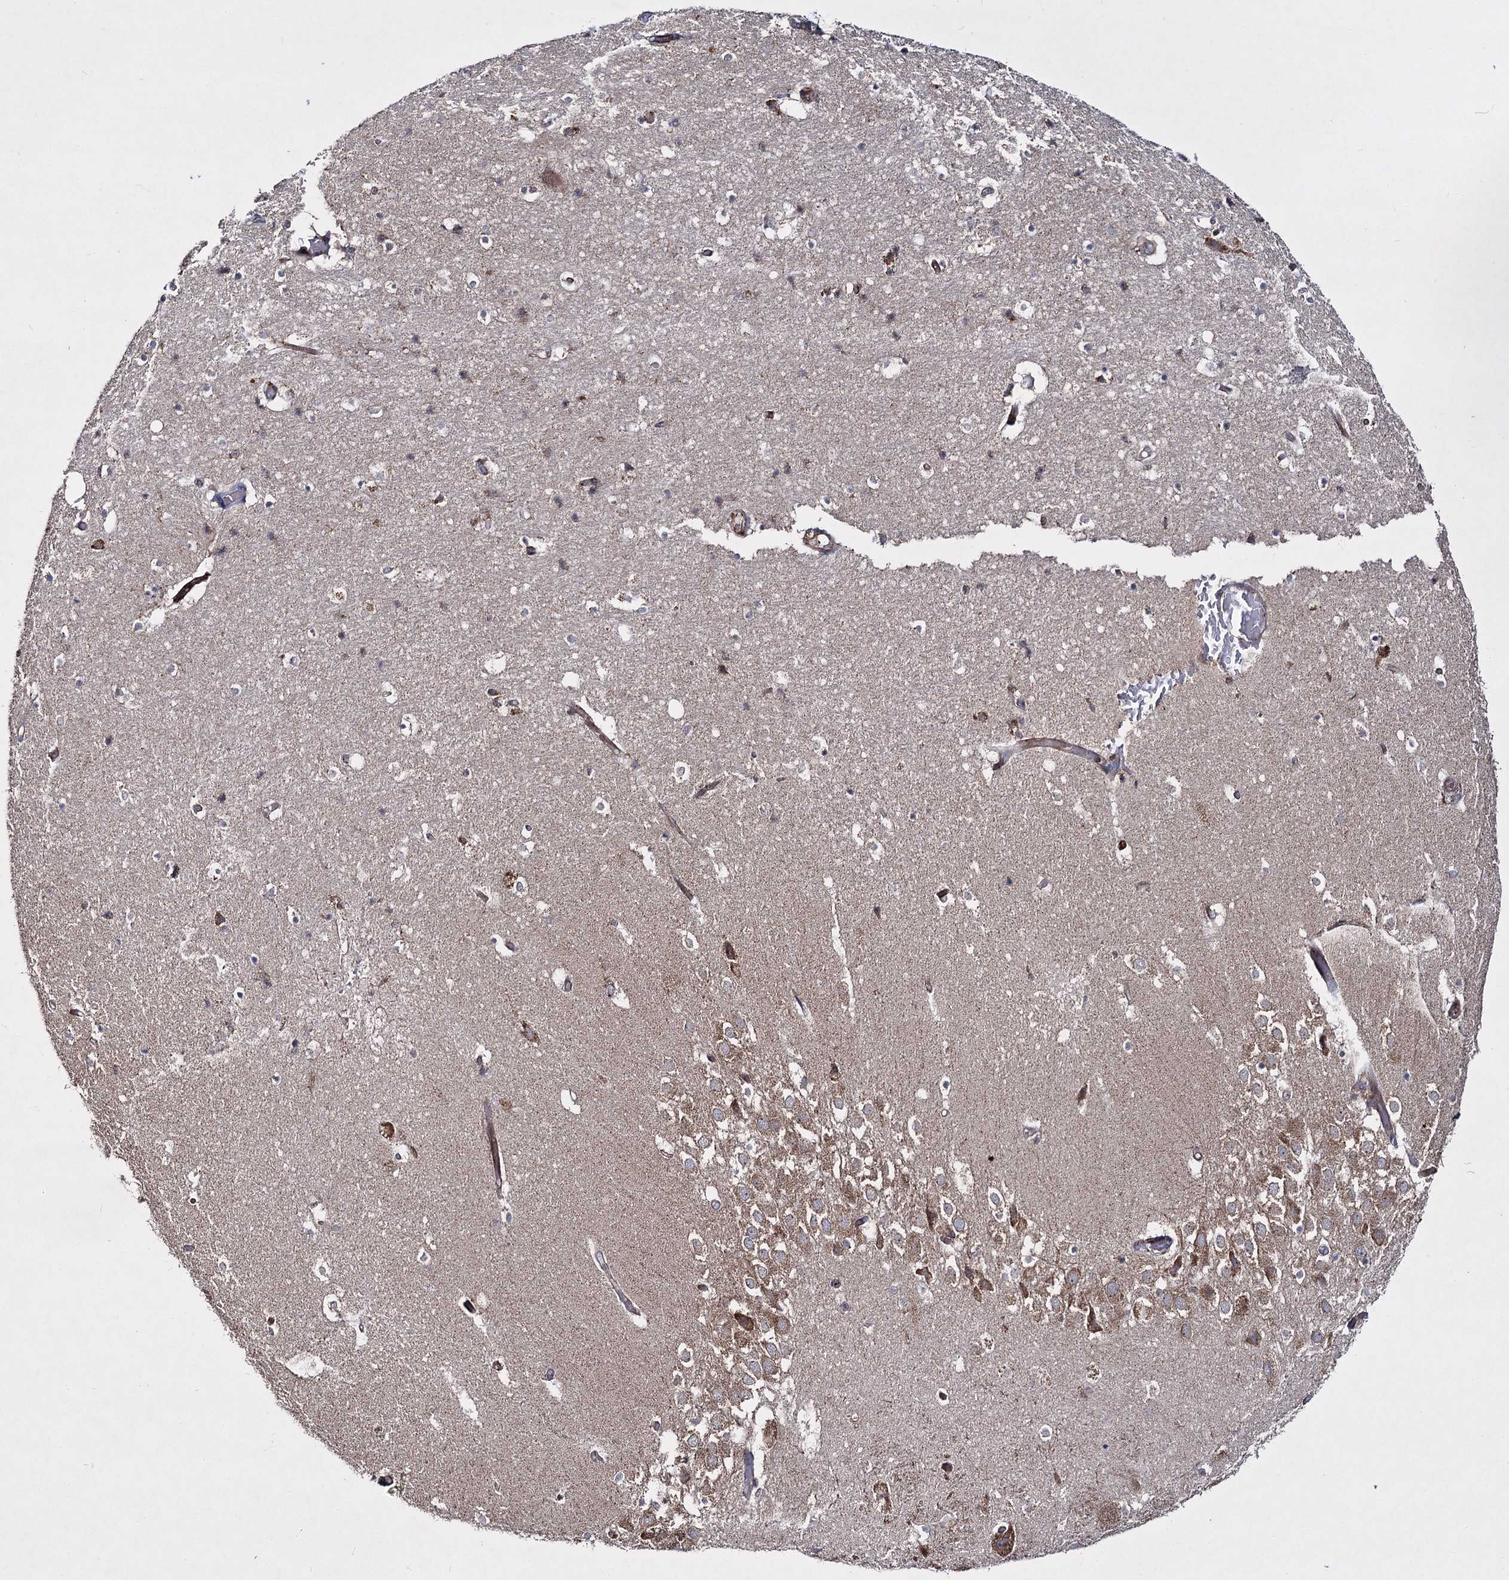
{"staining": {"intensity": "weak", "quantity": "<25%", "location": "cytoplasmic/membranous"}, "tissue": "hippocampus", "cell_type": "Glial cells", "image_type": "normal", "snomed": [{"axis": "morphology", "description": "Normal tissue, NOS"}, {"axis": "topography", "description": "Hippocampus"}], "caption": "The IHC micrograph has no significant expression in glial cells of hippocampus.", "gene": "HECTD2", "patient": {"sex": "female", "age": 52}}